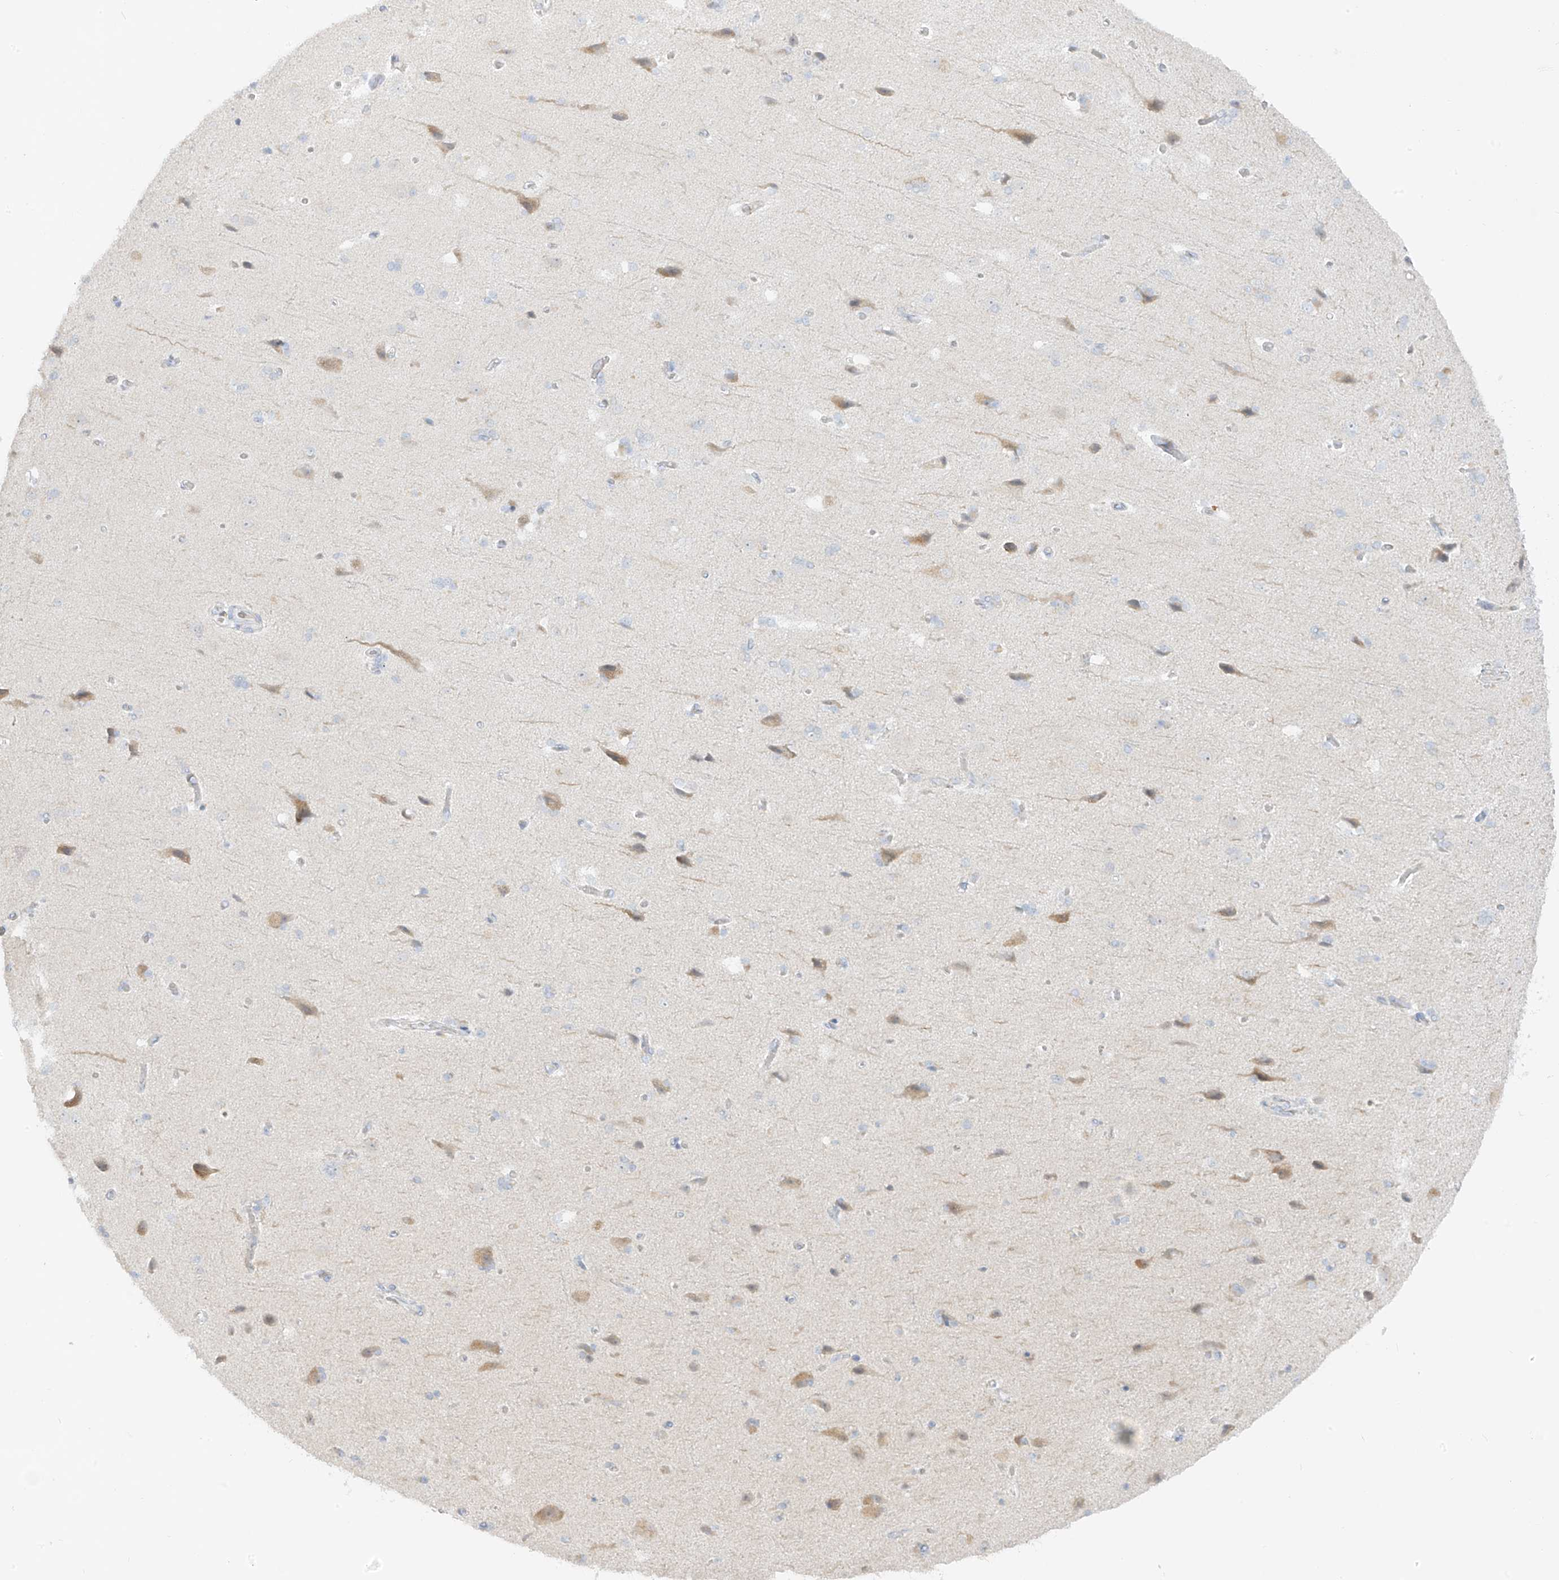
{"staining": {"intensity": "negative", "quantity": "none", "location": "none"}, "tissue": "cerebral cortex", "cell_type": "Endothelial cells", "image_type": "normal", "snomed": [{"axis": "morphology", "description": "Normal tissue, NOS"}, {"axis": "topography", "description": "Cerebral cortex"}], "caption": "Immunohistochemical staining of benign cerebral cortex demonstrates no significant expression in endothelial cells. The staining is performed using DAB (3,3'-diaminobenzidine) brown chromogen with nuclei counter-stained in using hematoxylin.", "gene": "DCDC2", "patient": {"sex": "male", "age": 62}}